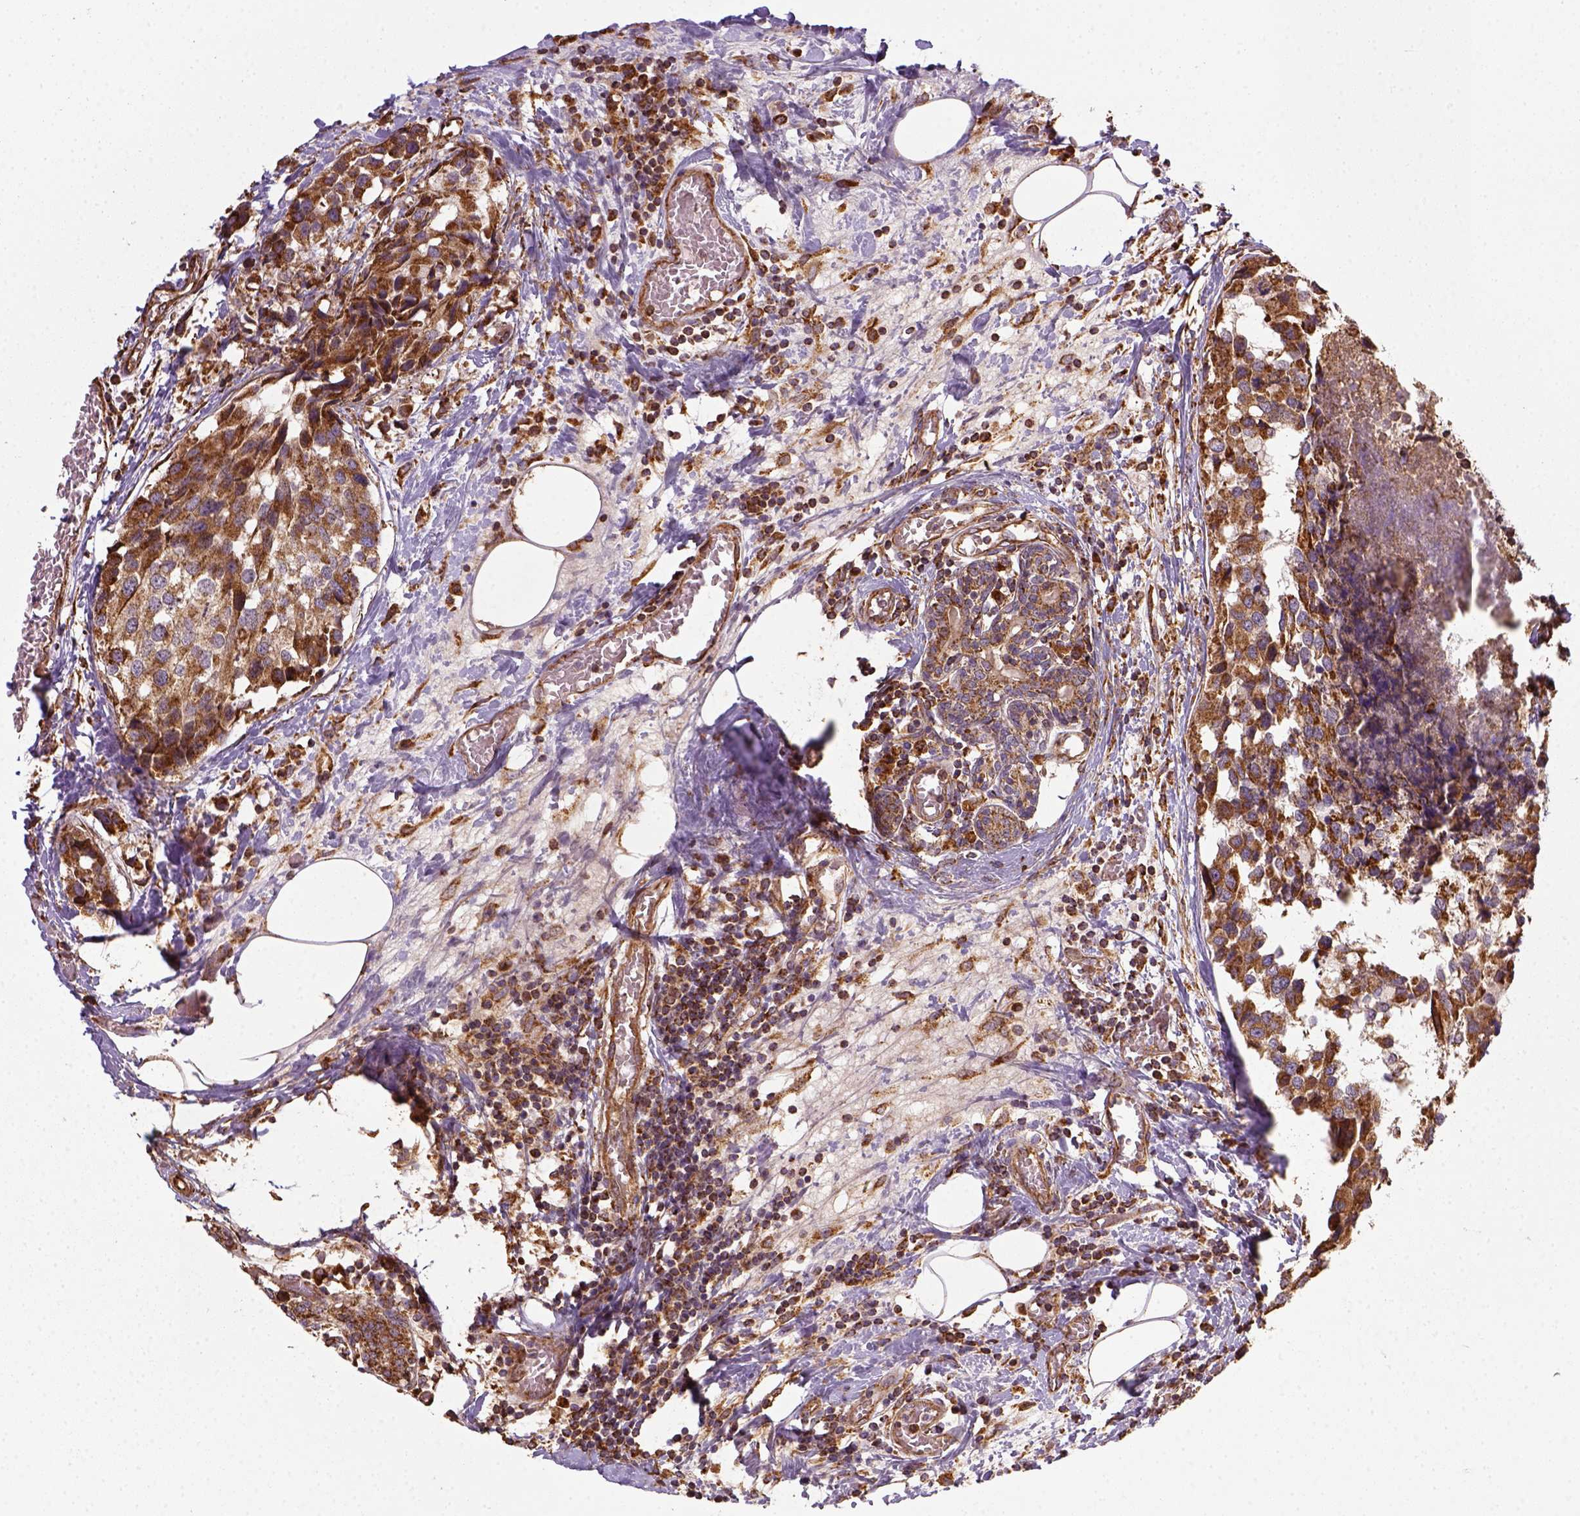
{"staining": {"intensity": "moderate", "quantity": ">75%", "location": "nuclear"}, "tissue": "breast cancer", "cell_type": "Tumor cells", "image_type": "cancer", "snomed": [{"axis": "morphology", "description": "Lobular carcinoma"}, {"axis": "topography", "description": "Breast"}], "caption": "This micrograph demonstrates immunohistochemistry (IHC) staining of lobular carcinoma (breast), with medium moderate nuclear positivity in about >75% of tumor cells.", "gene": "MAPK8IP3", "patient": {"sex": "female", "age": 59}}